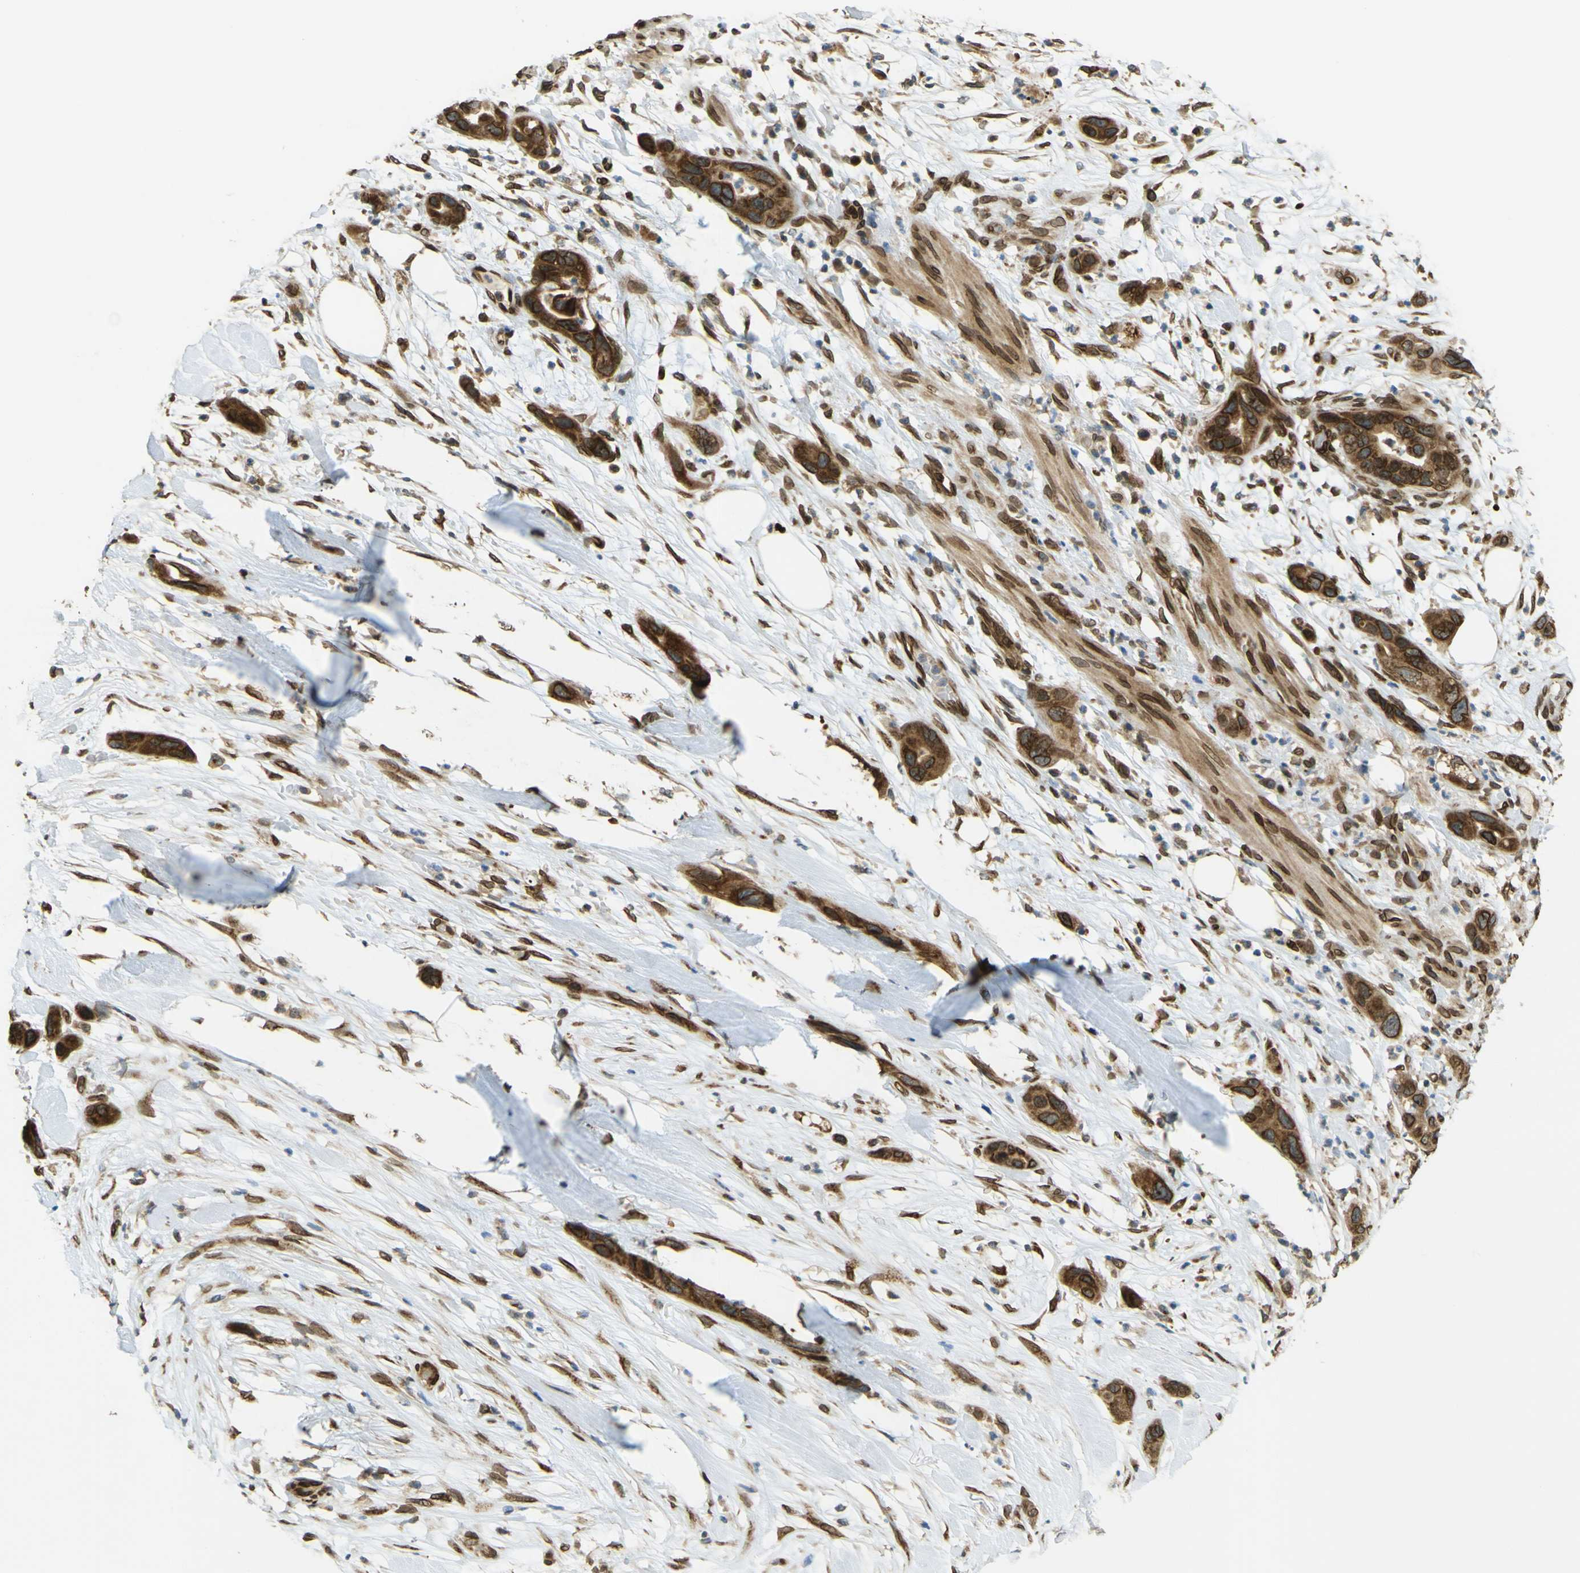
{"staining": {"intensity": "strong", "quantity": ">75%", "location": "cytoplasmic/membranous,nuclear"}, "tissue": "pancreatic cancer", "cell_type": "Tumor cells", "image_type": "cancer", "snomed": [{"axis": "morphology", "description": "Adenocarcinoma, NOS"}, {"axis": "topography", "description": "Pancreas"}], "caption": "This is a micrograph of IHC staining of pancreatic adenocarcinoma, which shows strong staining in the cytoplasmic/membranous and nuclear of tumor cells.", "gene": "GALNT1", "patient": {"sex": "female", "age": 71}}